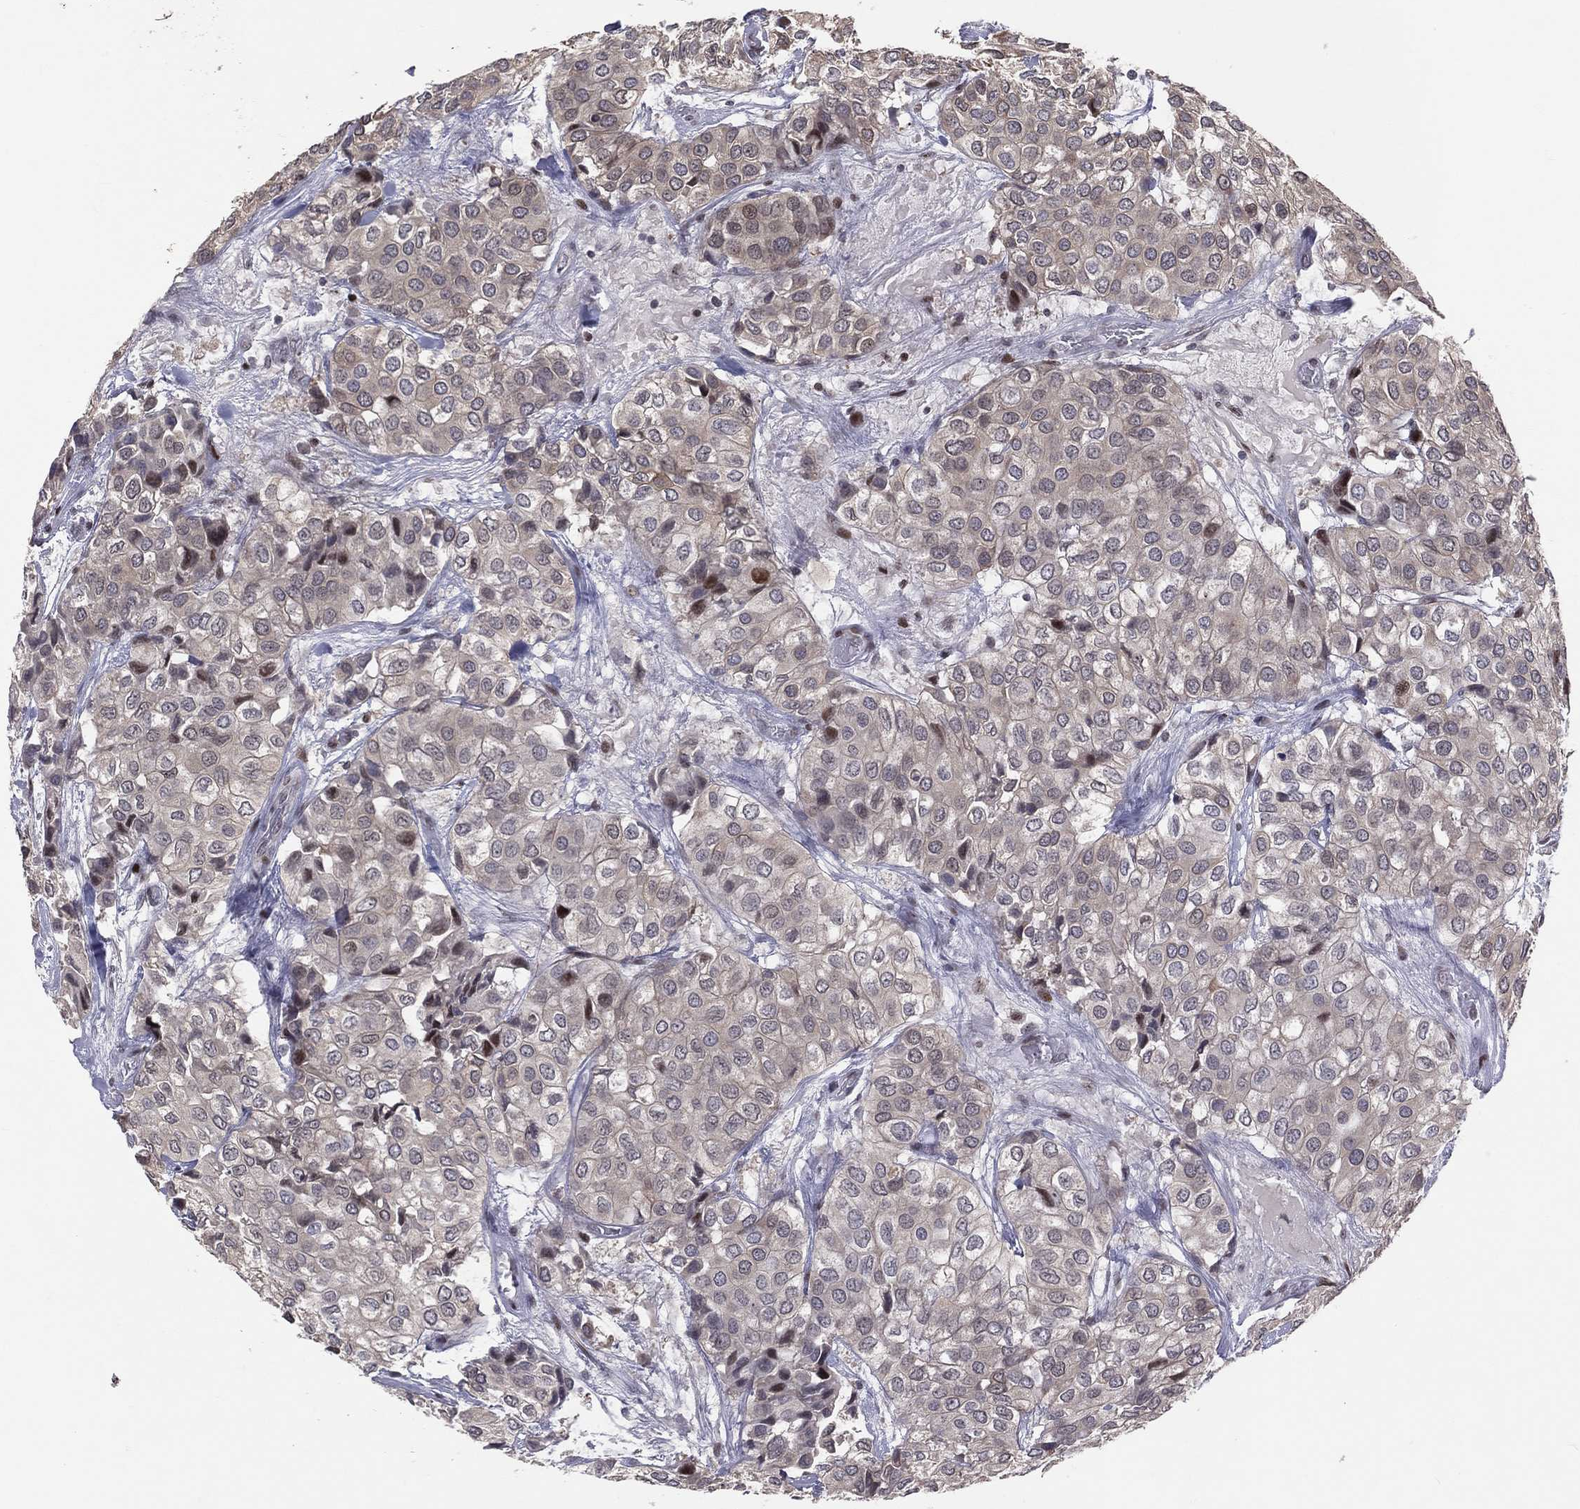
{"staining": {"intensity": "weak", "quantity": "25%-75%", "location": "cytoplasmic/membranous"}, "tissue": "urothelial cancer", "cell_type": "Tumor cells", "image_type": "cancer", "snomed": [{"axis": "morphology", "description": "Urothelial carcinoma, High grade"}, {"axis": "topography", "description": "Urinary bladder"}], "caption": "High-grade urothelial carcinoma was stained to show a protein in brown. There is low levels of weak cytoplasmic/membranous staining in approximately 25%-75% of tumor cells.", "gene": "DBF4B", "patient": {"sex": "male", "age": 73}}